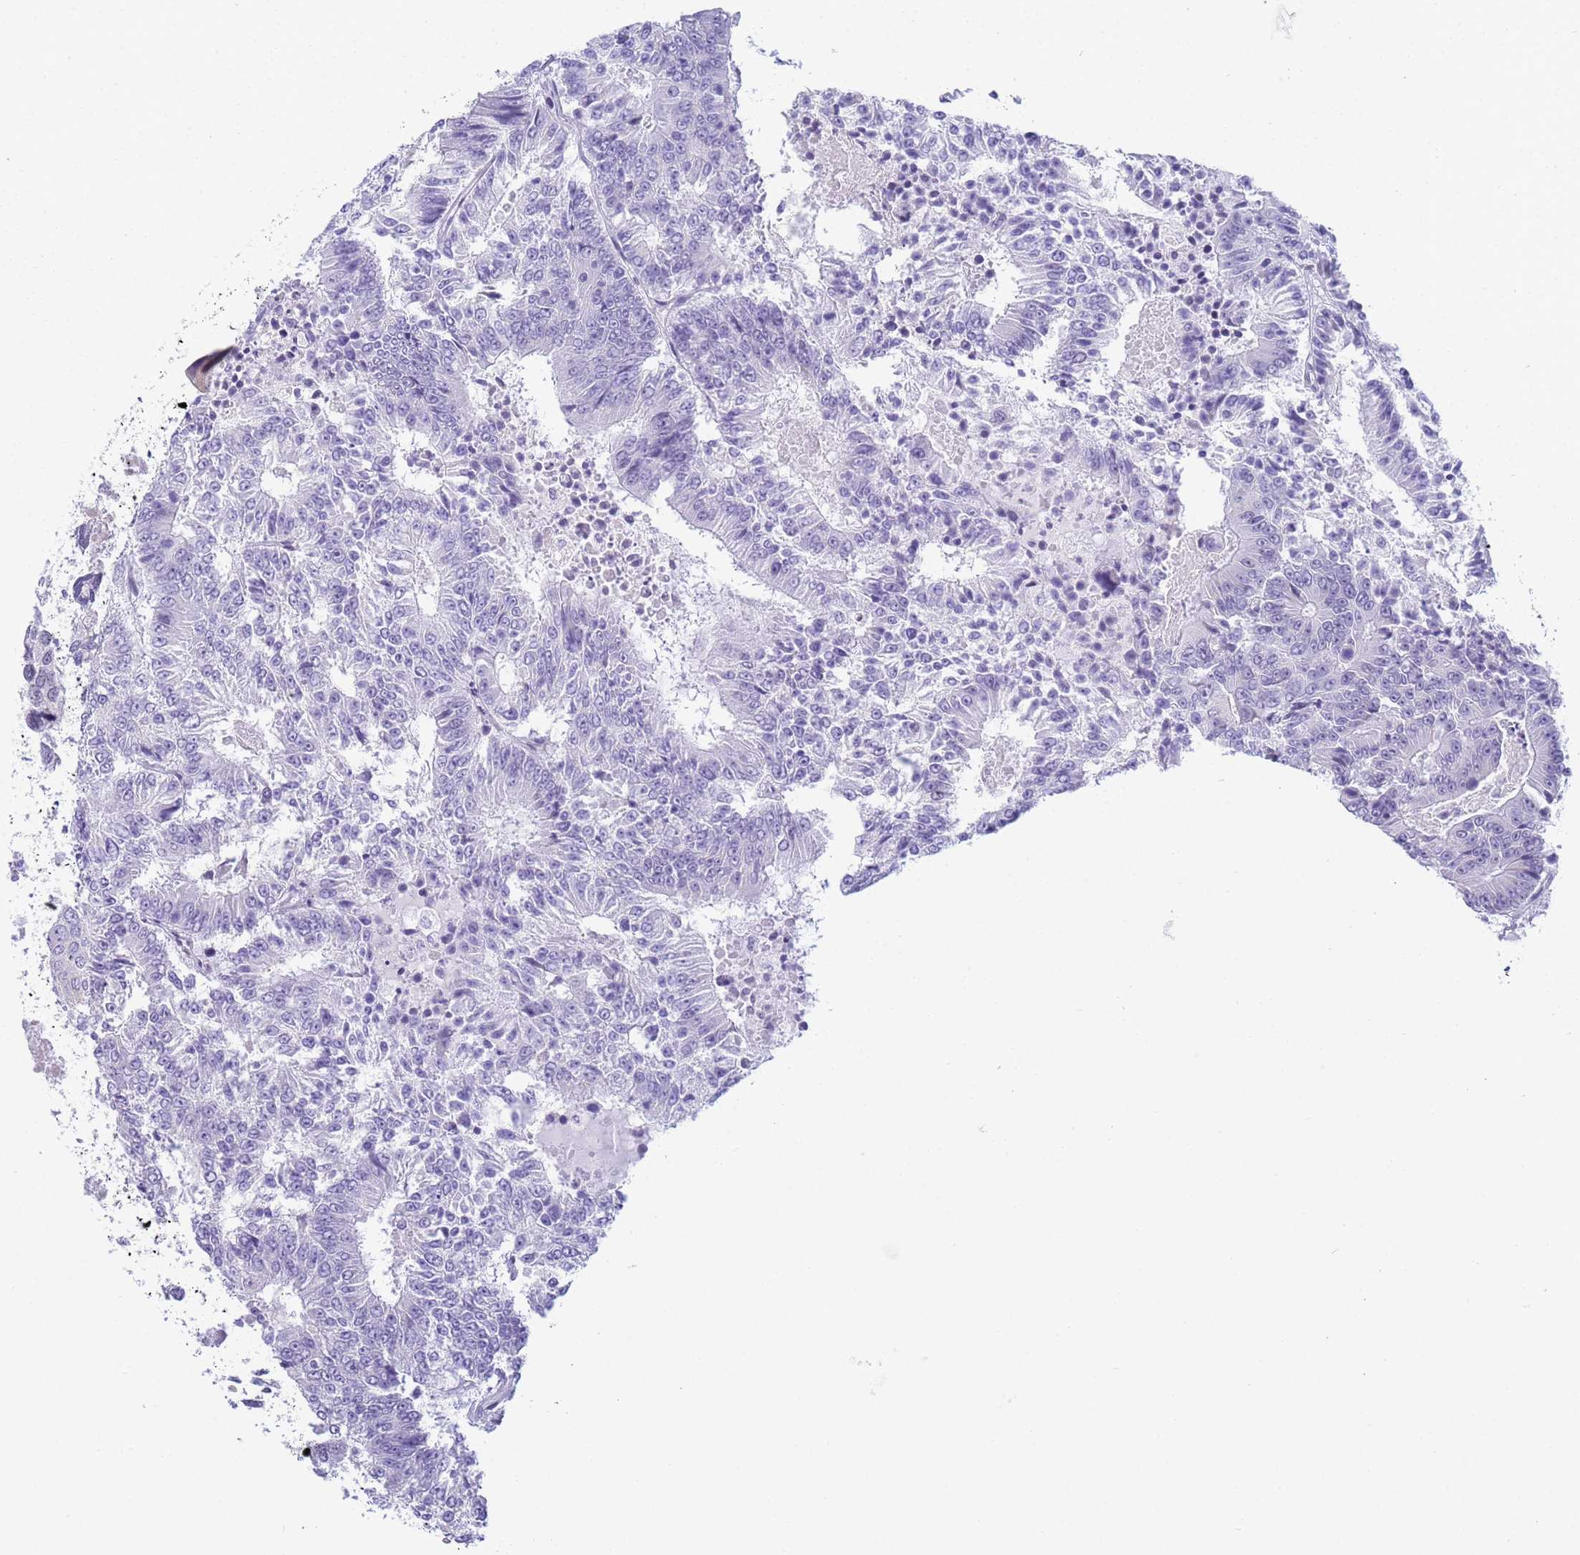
{"staining": {"intensity": "negative", "quantity": "none", "location": "none"}, "tissue": "colorectal cancer", "cell_type": "Tumor cells", "image_type": "cancer", "snomed": [{"axis": "morphology", "description": "Adenocarcinoma, NOS"}, {"axis": "topography", "description": "Colon"}], "caption": "This is an immunohistochemistry photomicrograph of colorectal adenocarcinoma. There is no staining in tumor cells.", "gene": "SNX20", "patient": {"sex": "male", "age": 83}}